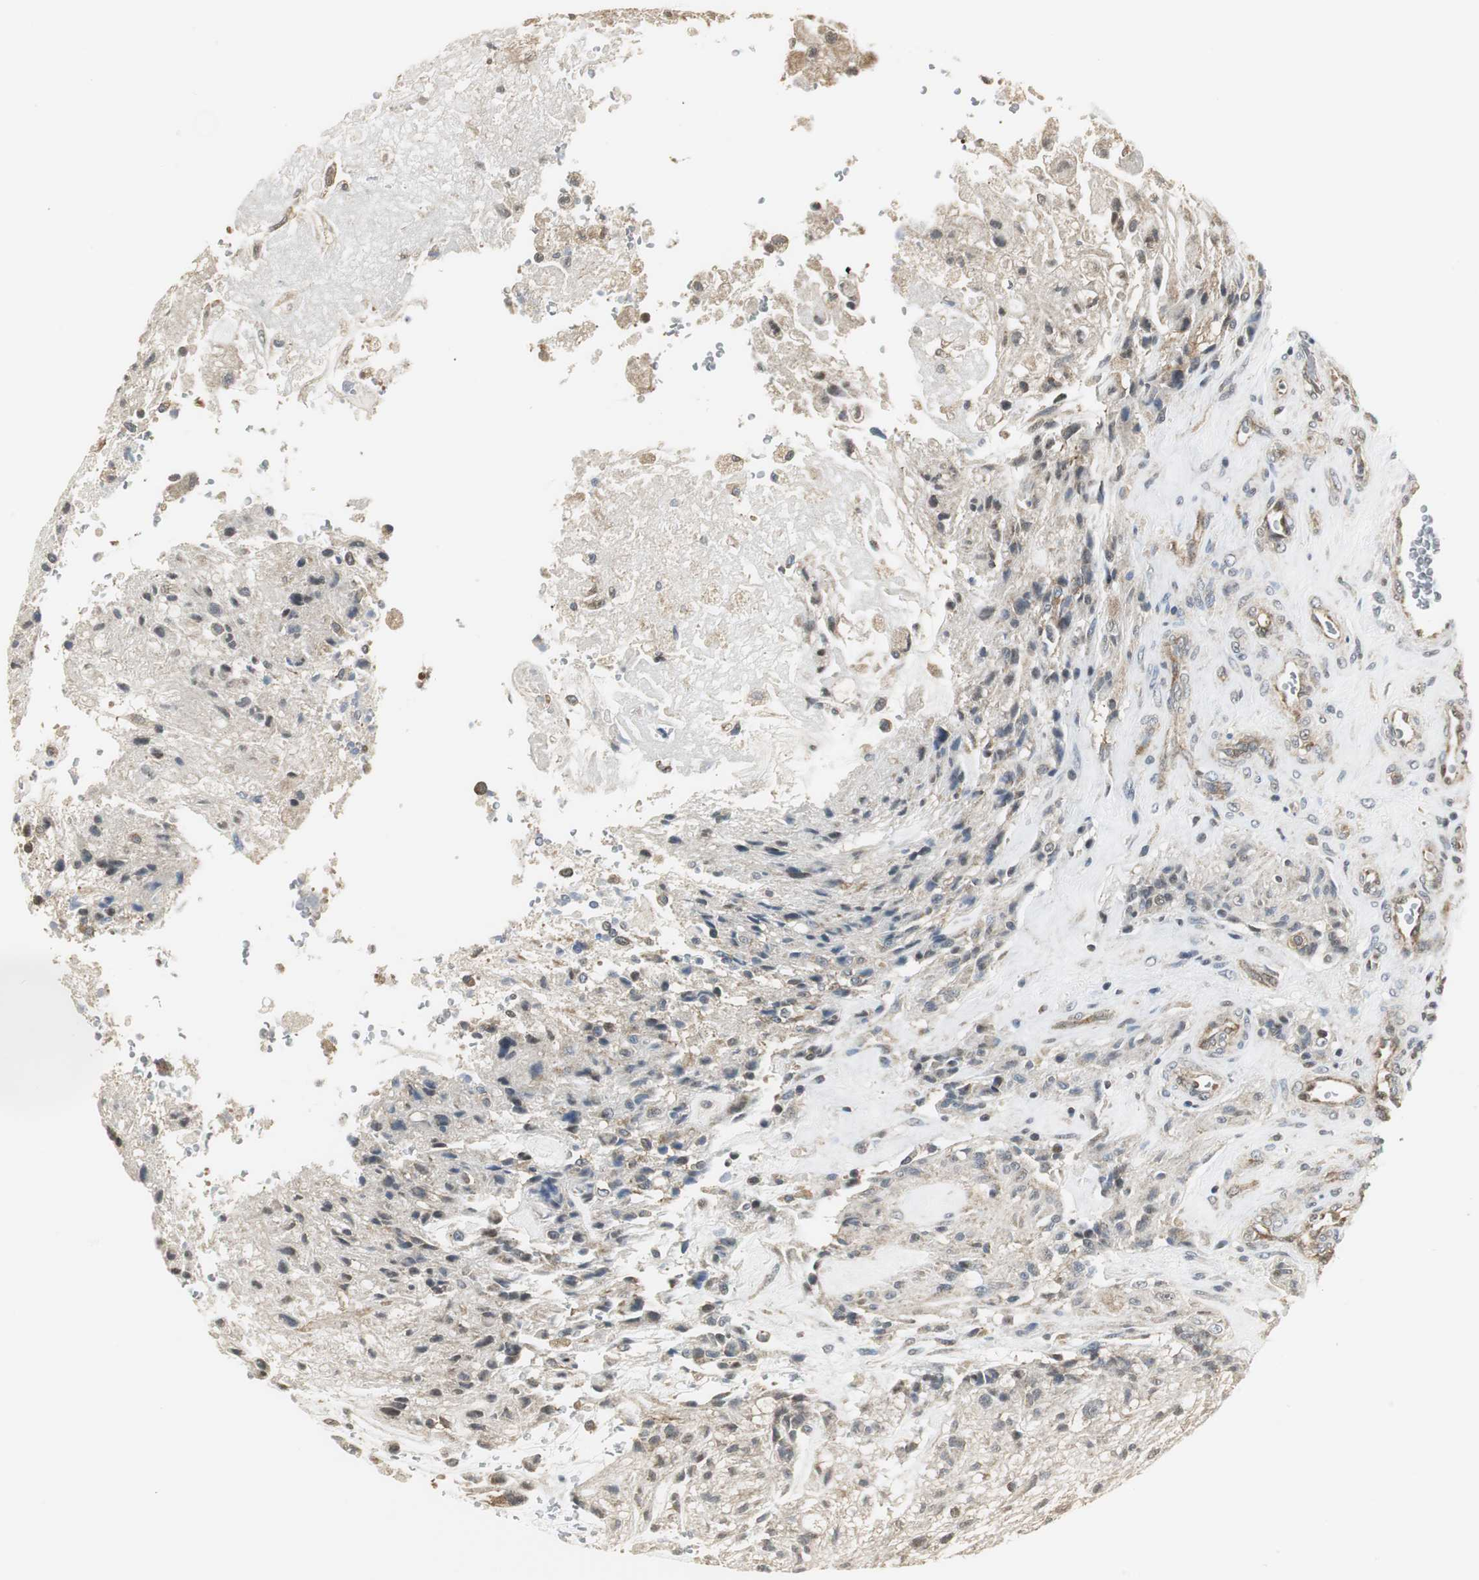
{"staining": {"intensity": "weak", "quantity": "25%-75%", "location": "cytoplasmic/membranous"}, "tissue": "glioma", "cell_type": "Tumor cells", "image_type": "cancer", "snomed": [{"axis": "morphology", "description": "Normal tissue, NOS"}, {"axis": "morphology", "description": "Glioma, malignant, High grade"}, {"axis": "topography", "description": "Cerebral cortex"}], "caption": "Approximately 25%-75% of tumor cells in human malignant glioma (high-grade) exhibit weak cytoplasmic/membranous protein expression as visualized by brown immunohistochemical staining.", "gene": "CCT5", "patient": {"sex": "male", "age": 56}}